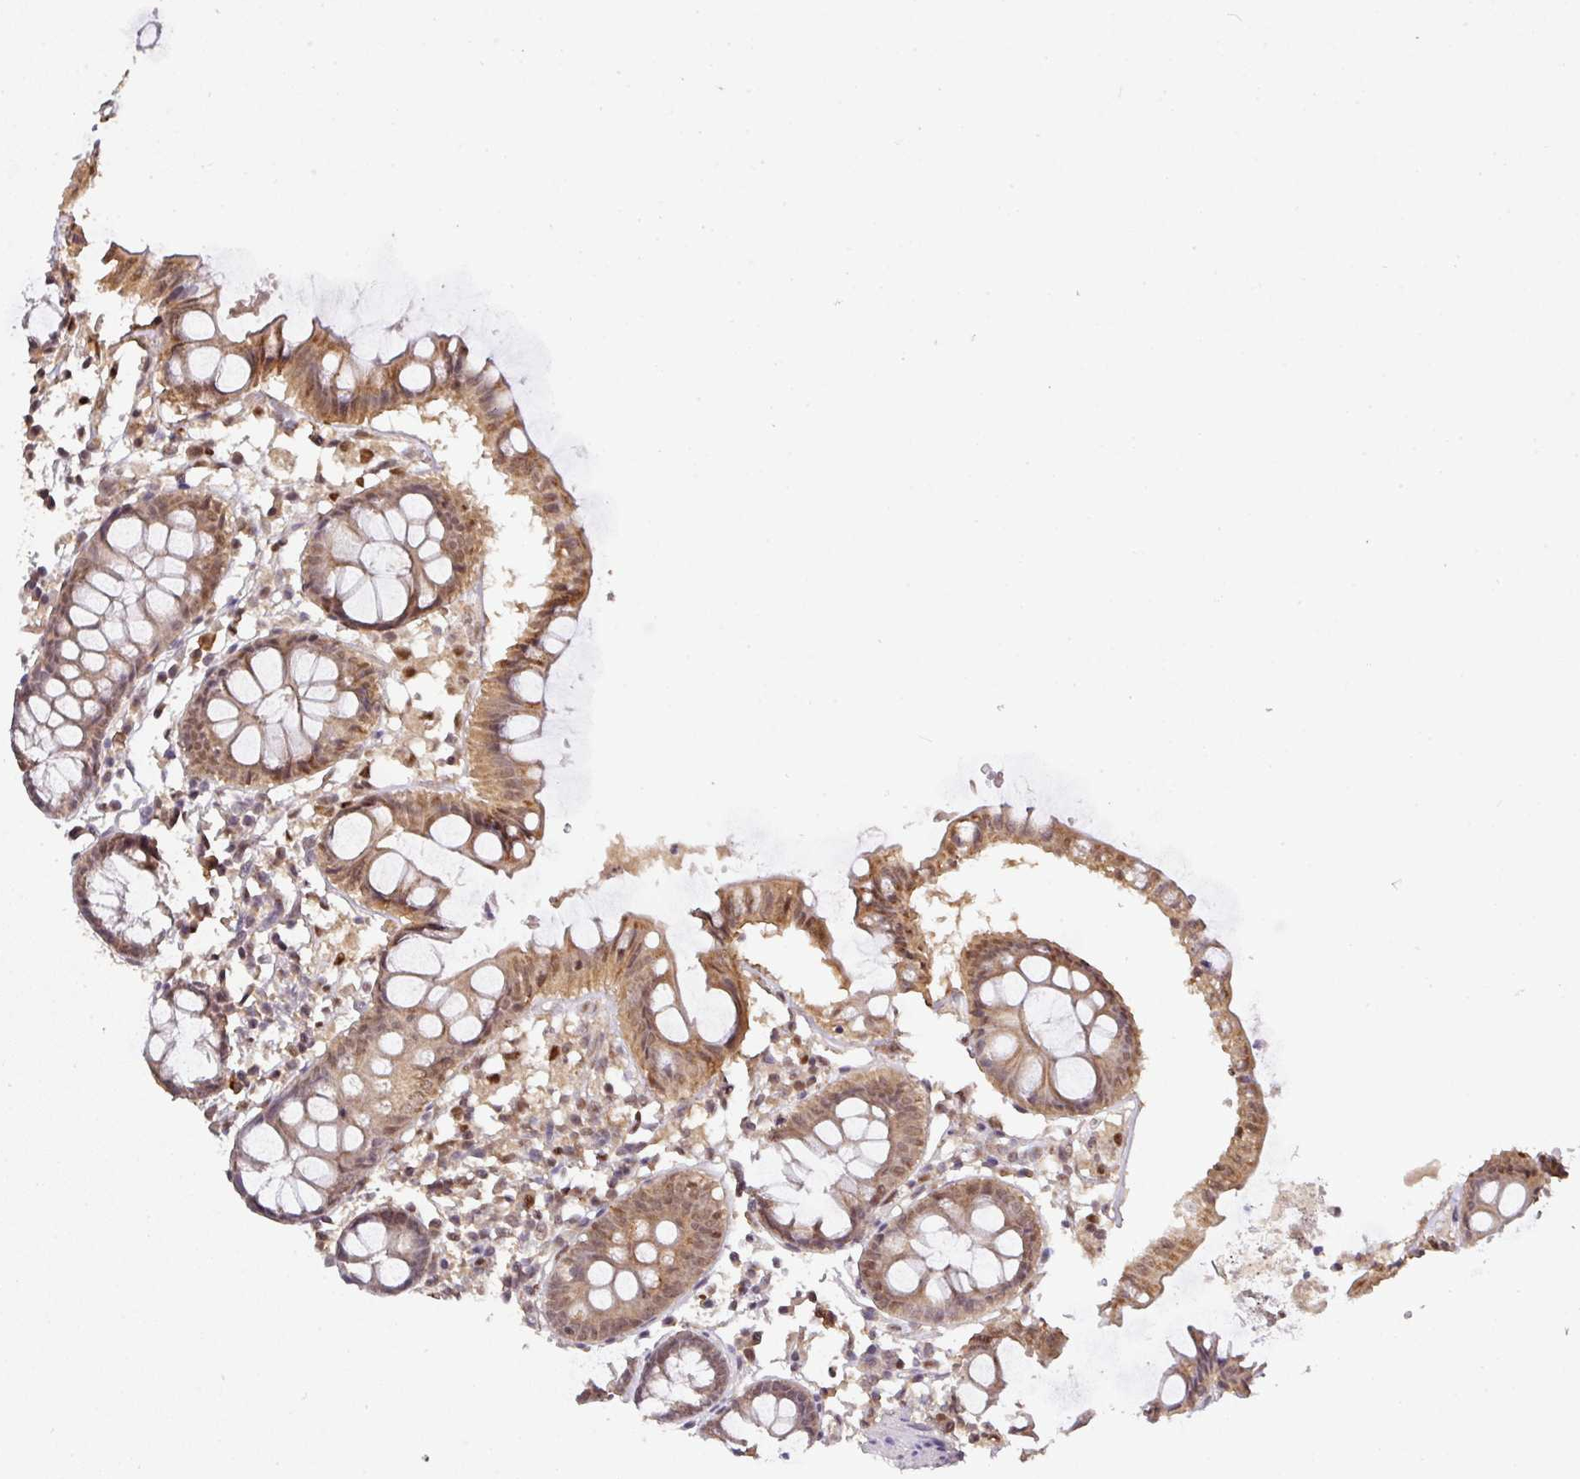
{"staining": {"intensity": "strong", "quantity": "25%-75%", "location": "cytoplasmic/membranous"}, "tissue": "colon", "cell_type": "Endothelial cells", "image_type": "normal", "snomed": [{"axis": "morphology", "description": "Normal tissue, NOS"}, {"axis": "topography", "description": "Colon"}], "caption": "This is a micrograph of IHC staining of benign colon, which shows strong positivity in the cytoplasmic/membranous of endothelial cells.", "gene": "RANBP9", "patient": {"sex": "female", "age": 84}}